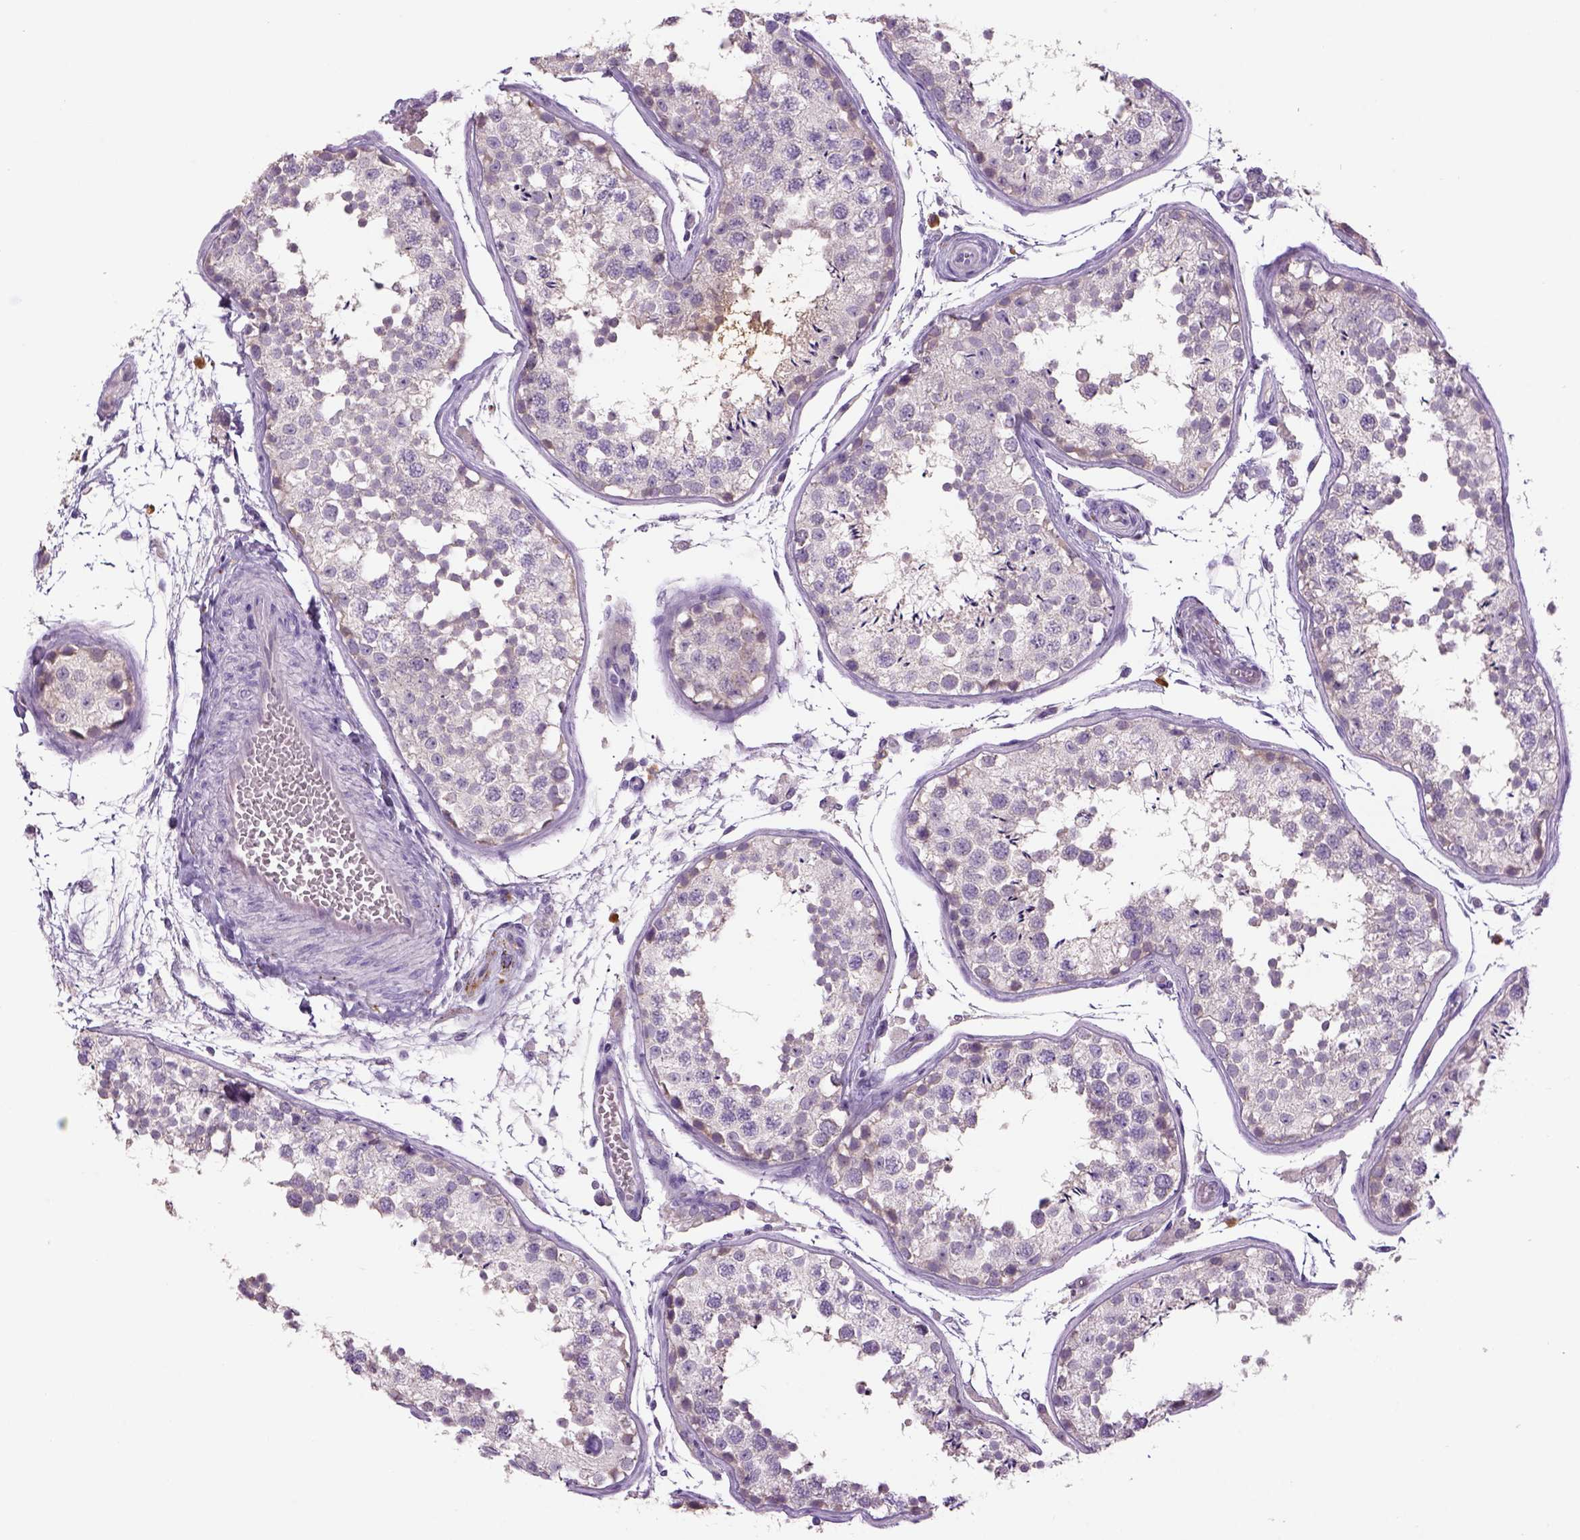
{"staining": {"intensity": "weak", "quantity": "25%-75%", "location": "cytoplasmic/membranous"}, "tissue": "testis", "cell_type": "Cells in seminiferous ducts", "image_type": "normal", "snomed": [{"axis": "morphology", "description": "Normal tissue, NOS"}, {"axis": "topography", "description": "Testis"}], "caption": "Unremarkable testis exhibits weak cytoplasmic/membranous staining in about 25%-75% of cells in seminiferous ducts.", "gene": "DBH", "patient": {"sex": "male", "age": 29}}